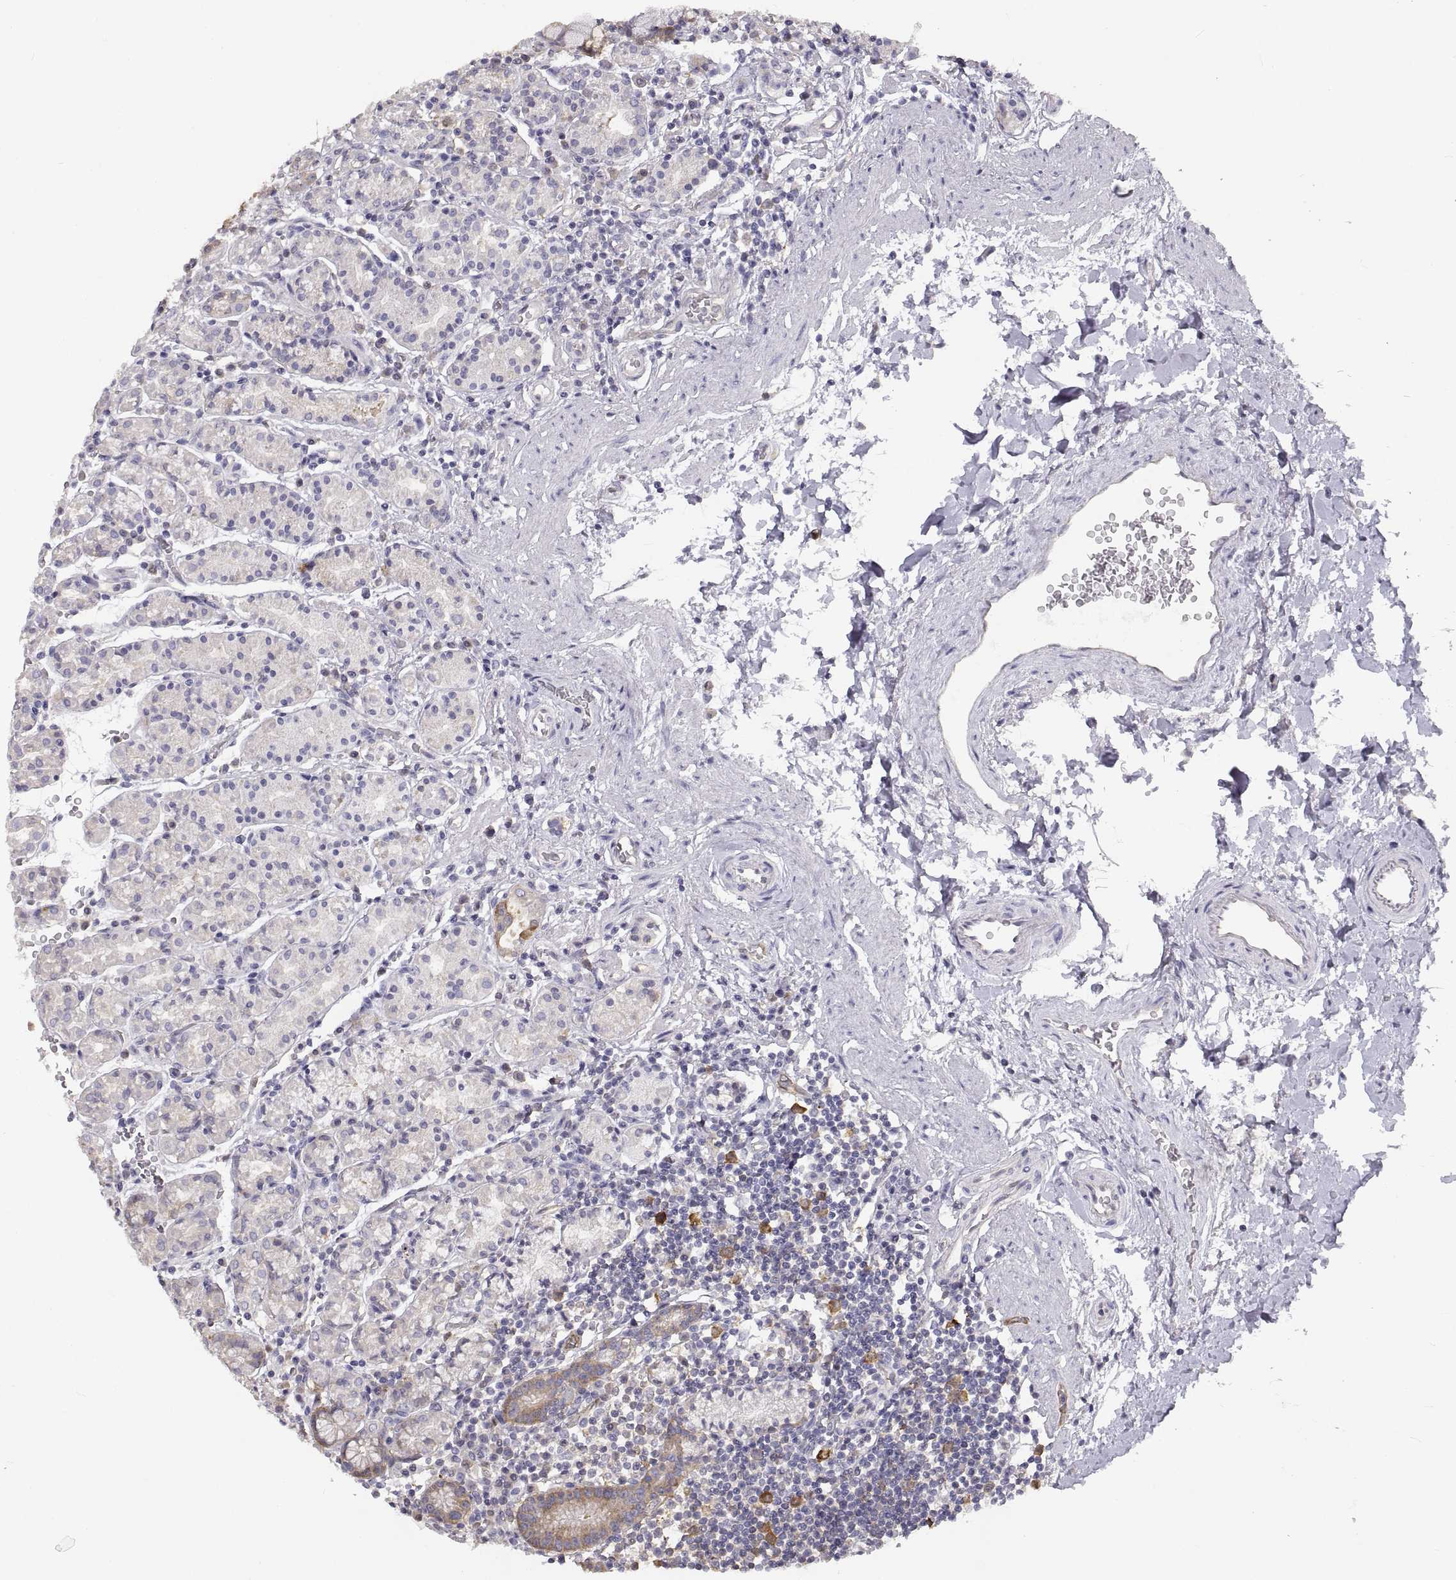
{"staining": {"intensity": "moderate", "quantity": "<25%", "location": "cytoplasmic/membranous"}, "tissue": "stomach", "cell_type": "Glandular cells", "image_type": "normal", "snomed": [{"axis": "morphology", "description": "Normal tissue, NOS"}, {"axis": "topography", "description": "Stomach, upper"}, {"axis": "topography", "description": "Stomach"}], "caption": "Brown immunohistochemical staining in unremarkable stomach exhibits moderate cytoplasmic/membranous positivity in approximately <25% of glandular cells.", "gene": "HSP90AB1", "patient": {"sex": "male", "age": 62}}